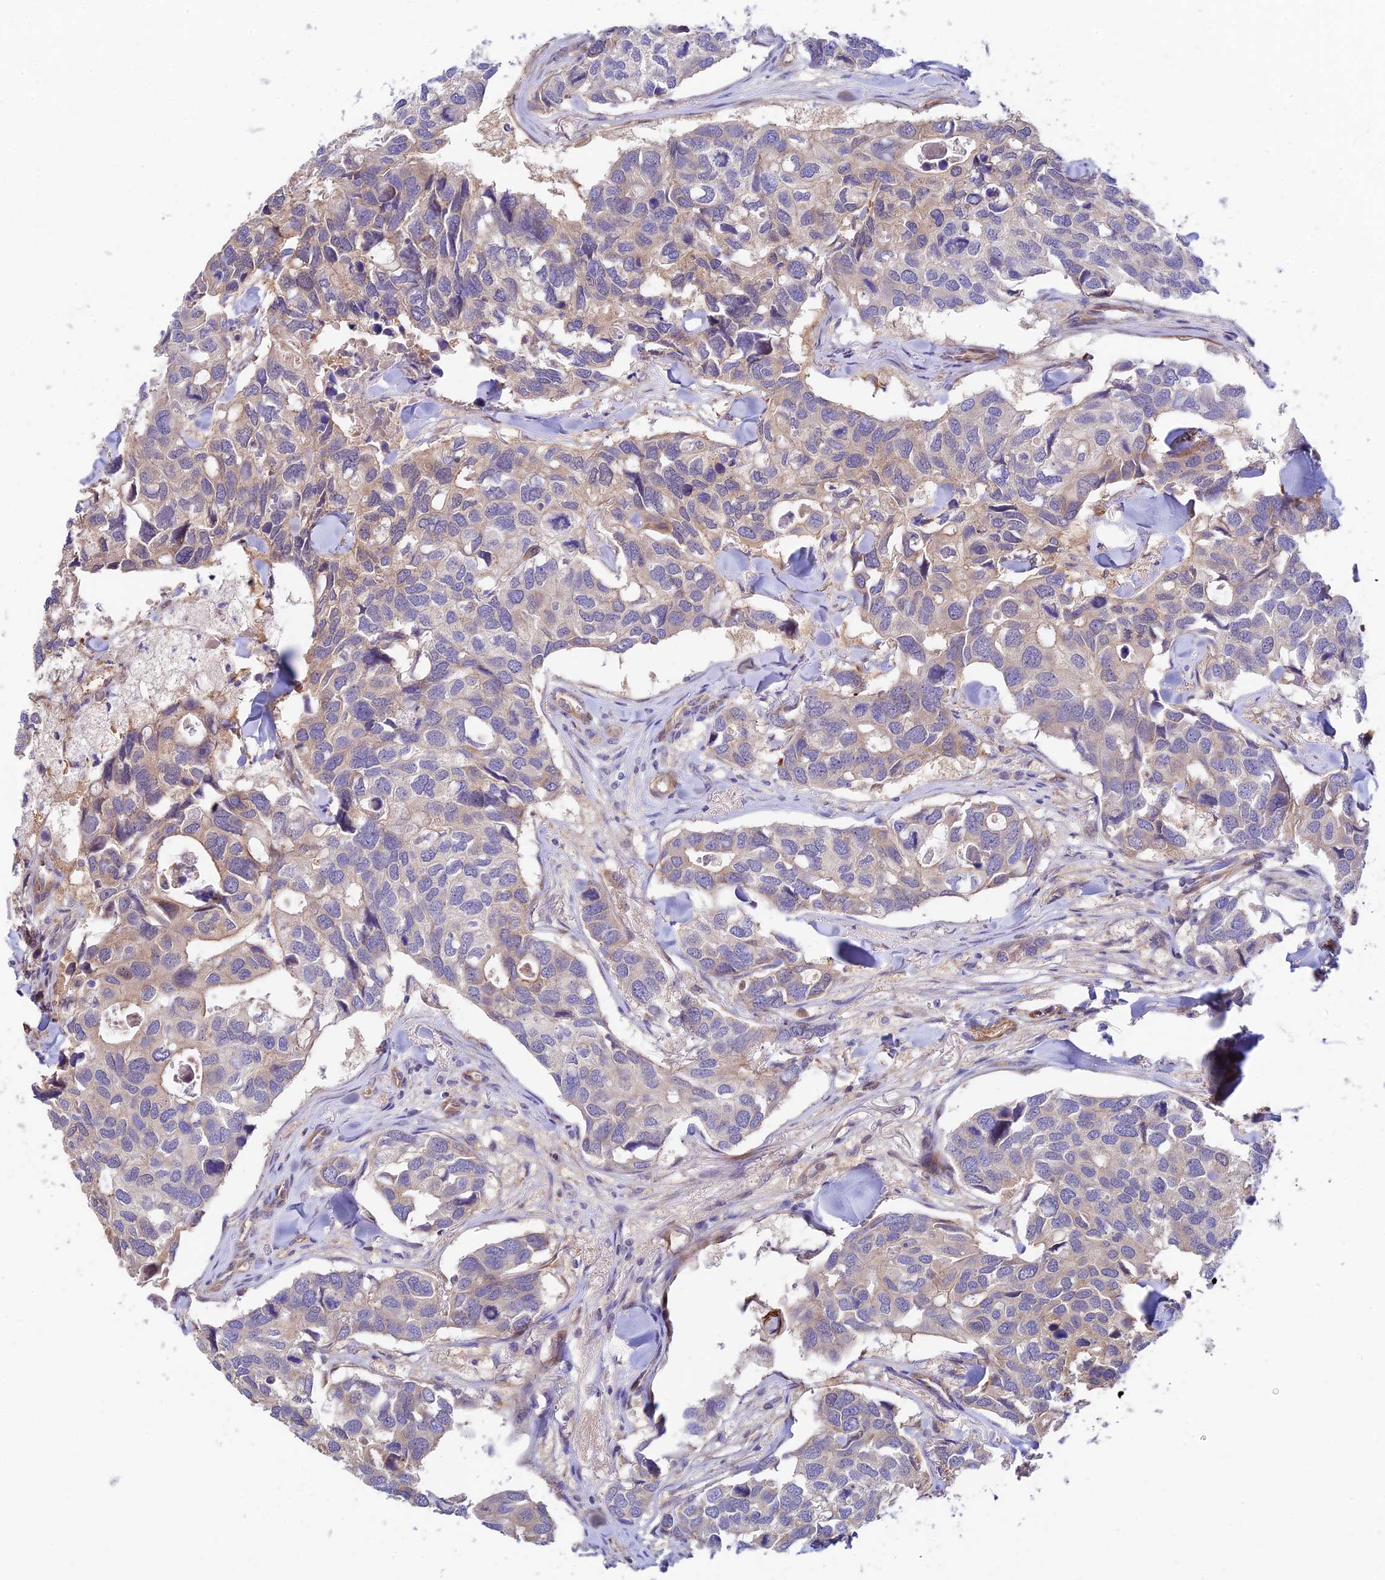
{"staining": {"intensity": "weak", "quantity": "25%-75%", "location": "cytoplasmic/membranous"}, "tissue": "breast cancer", "cell_type": "Tumor cells", "image_type": "cancer", "snomed": [{"axis": "morphology", "description": "Duct carcinoma"}, {"axis": "topography", "description": "Breast"}], "caption": "This histopathology image exhibits immunohistochemistry (IHC) staining of human breast cancer, with low weak cytoplasmic/membranous expression in about 25%-75% of tumor cells.", "gene": "ANKRD50", "patient": {"sex": "female", "age": 83}}